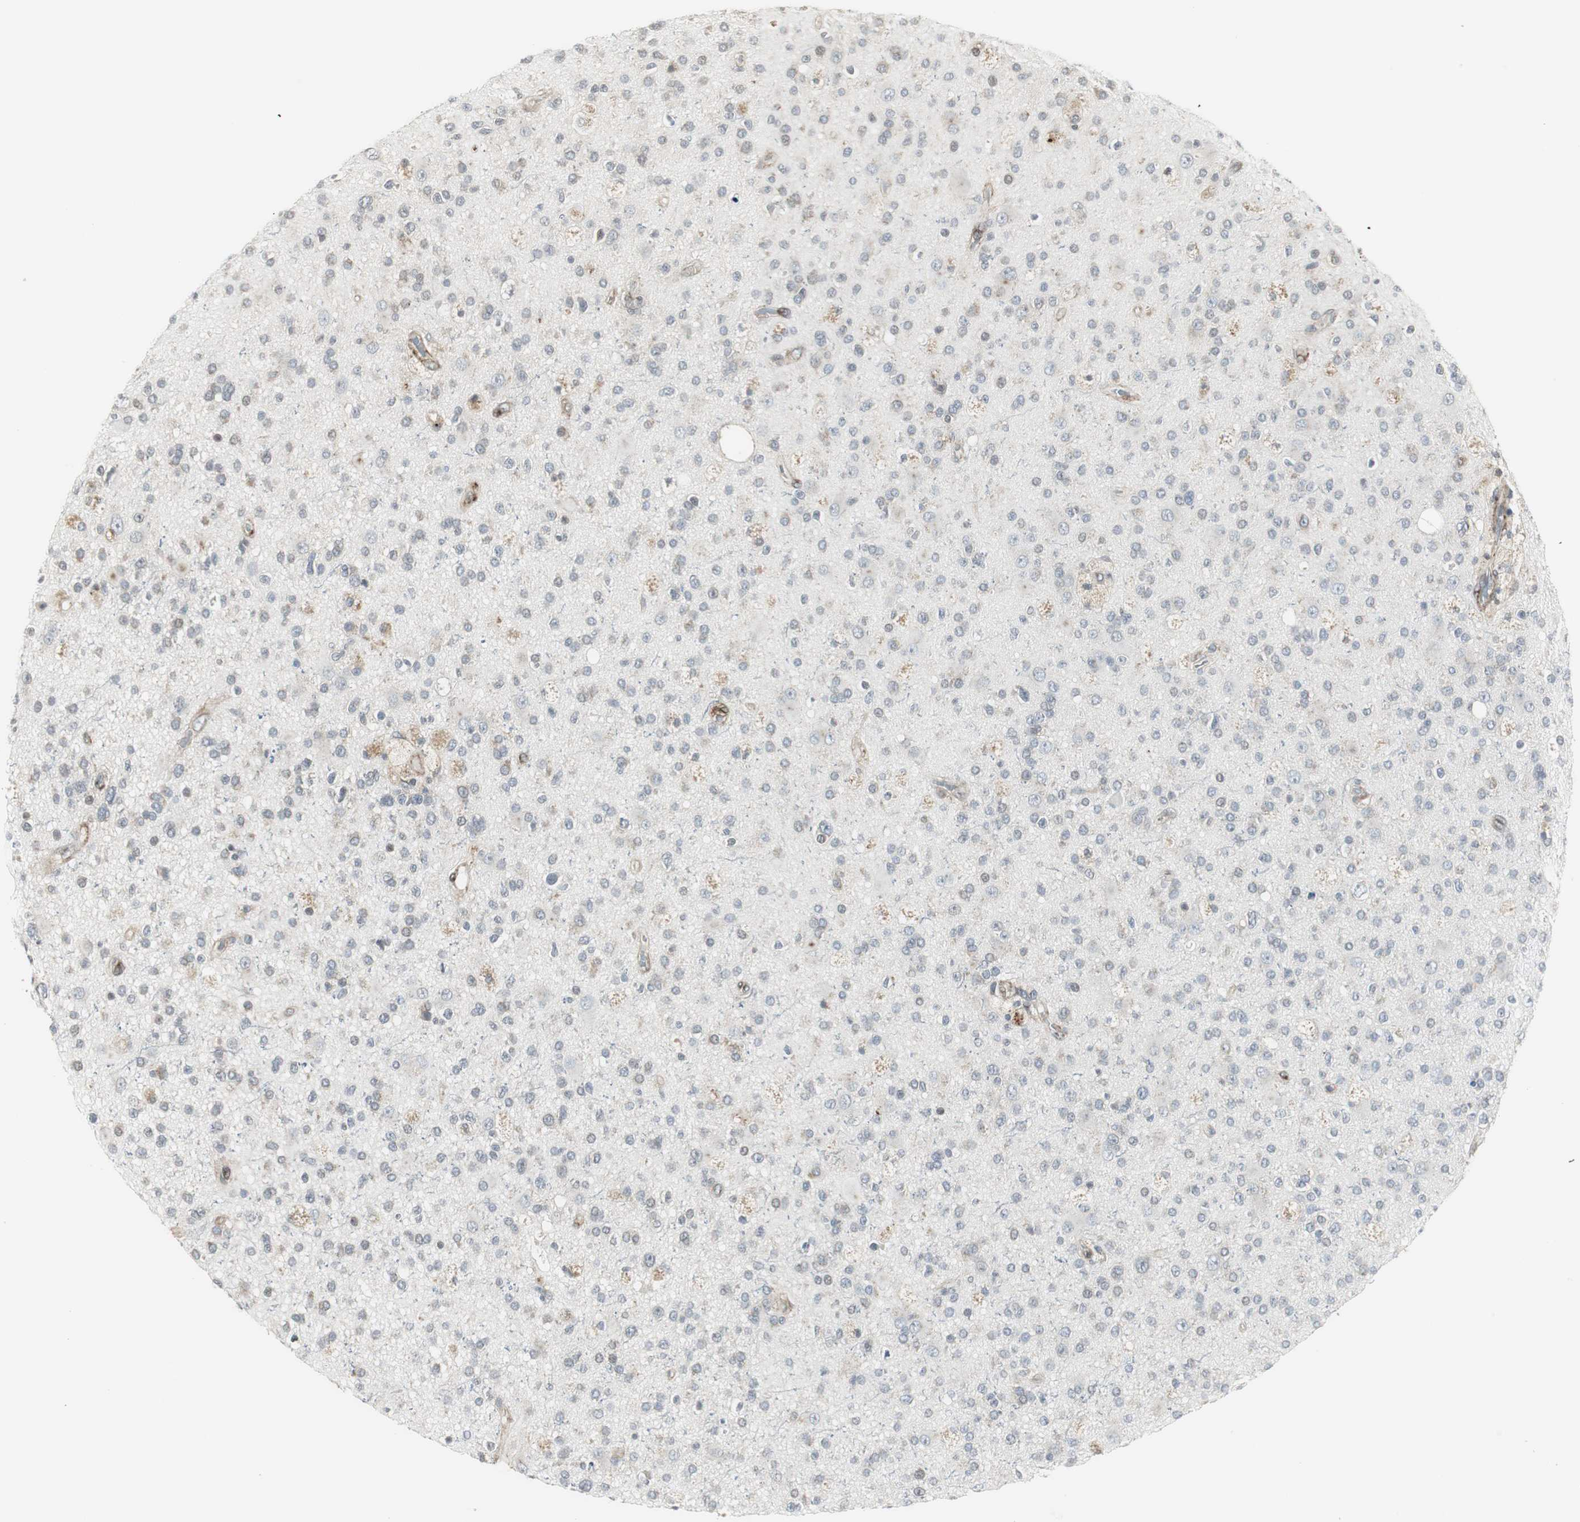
{"staining": {"intensity": "weak", "quantity": "<25%", "location": "cytoplasmic/membranous"}, "tissue": "glioma", "cell_type": "Tumor cells", "image_type": "cancer", "snomed": [{"axis": "morphology", "description": "Glioma, malignant, High grade"}, {"axis": "topography", "description": "Brain"}], "caption": "An image of human glioma is negative for staining in tumor cells.", "gene": "SCYL3", "patient": {"sex": "male", "age": 33}}